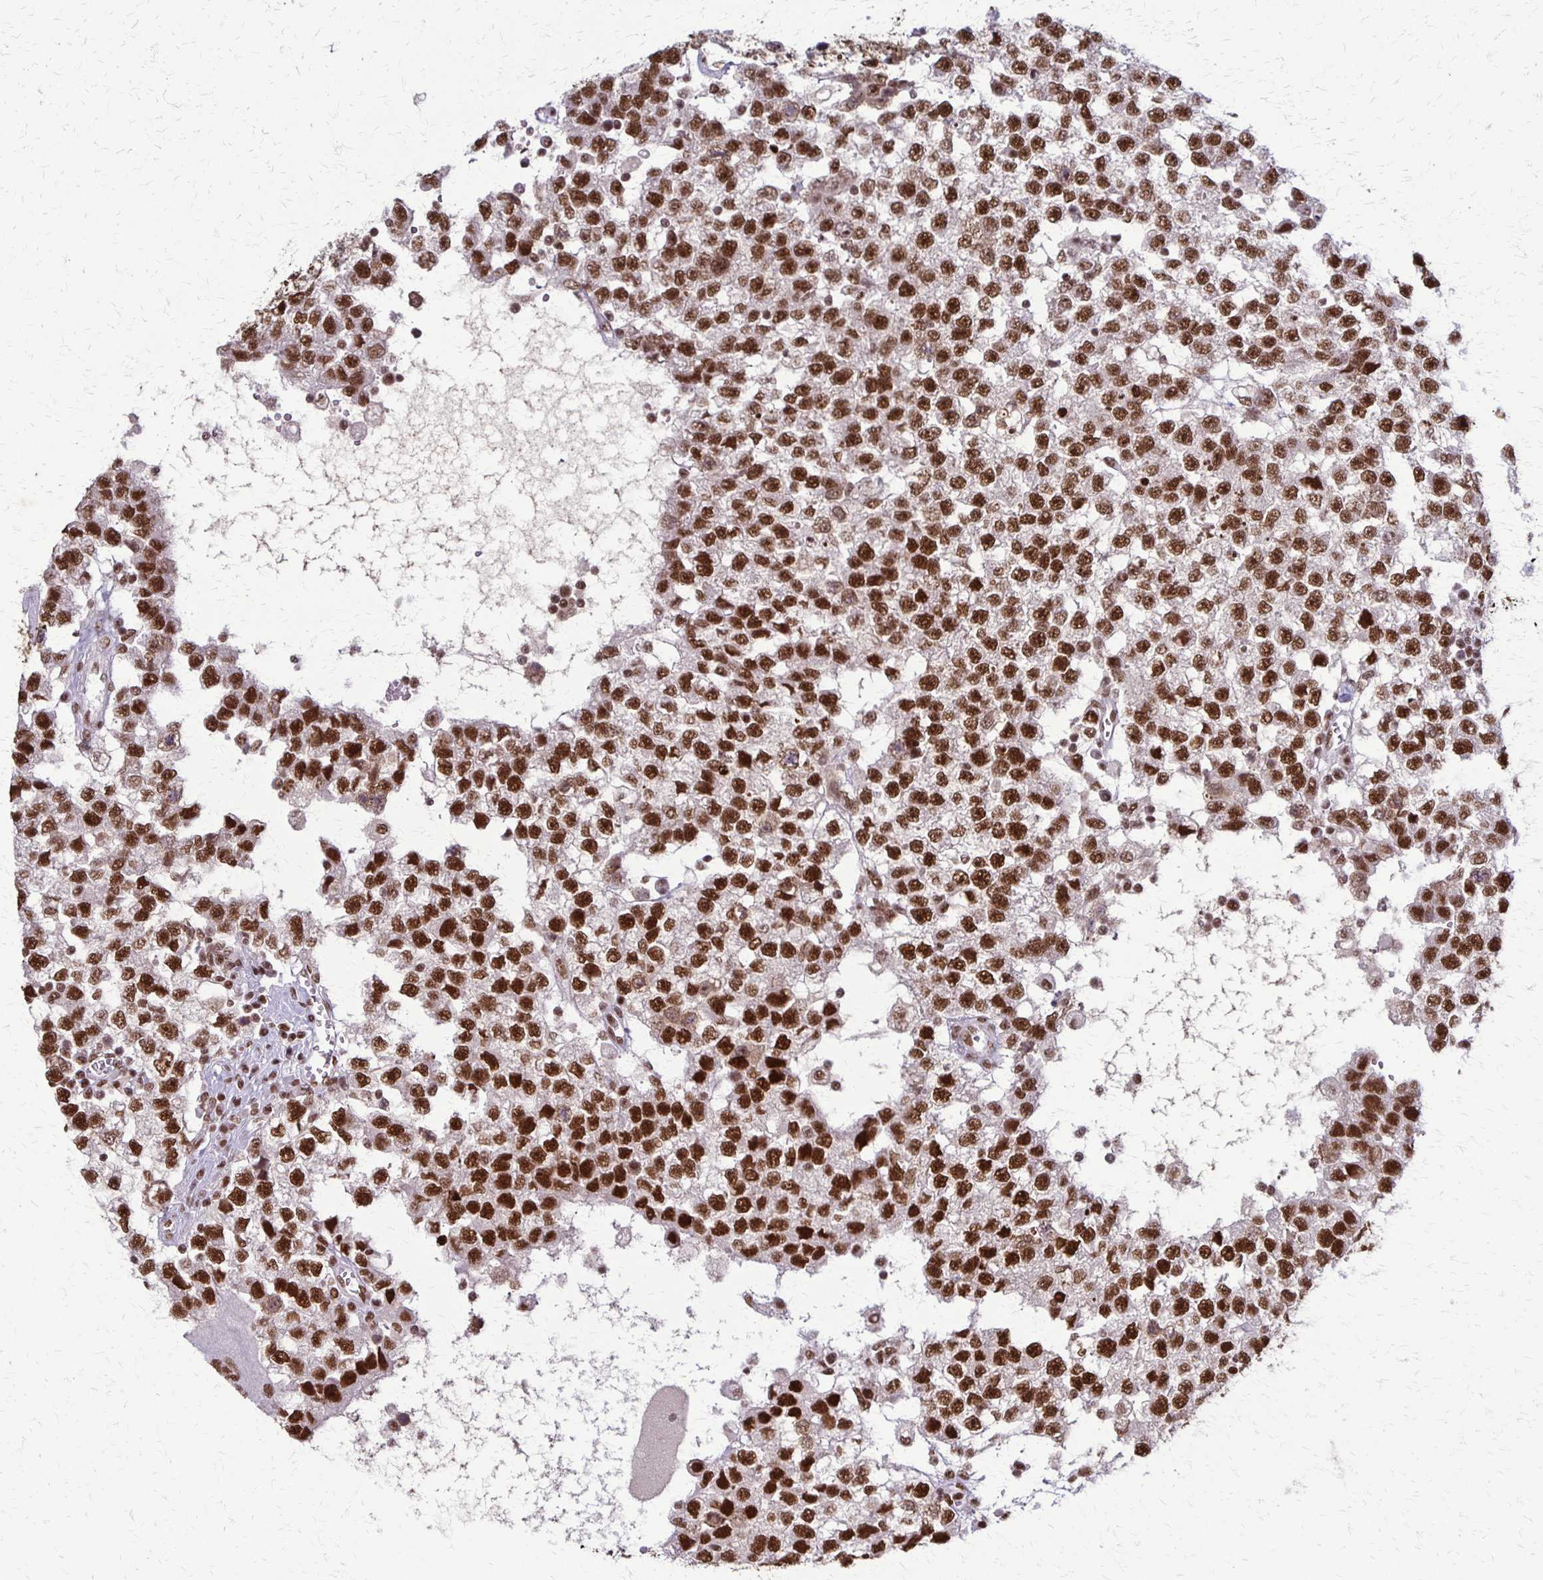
{"staining": {"intensity": "strong", "quantity": ">75%", "location": "nuclear"}, "tissue": "testis cancer", "cell_type": "Tumor cells", "image_type": "cancer", "snomed": [{"axis": "morphology", "description": "Seminoma, NOS"}, {"axis": "topography", "description": "Testis"}], "caption": "Immunohistochemical staining of testis cancer (seminoma) reveals high levels of strong nuclear protein positivity in approximately >75% of tumor cells.", "gene": "XRCC6", "patient": {"sex": "male", "age": 34}}